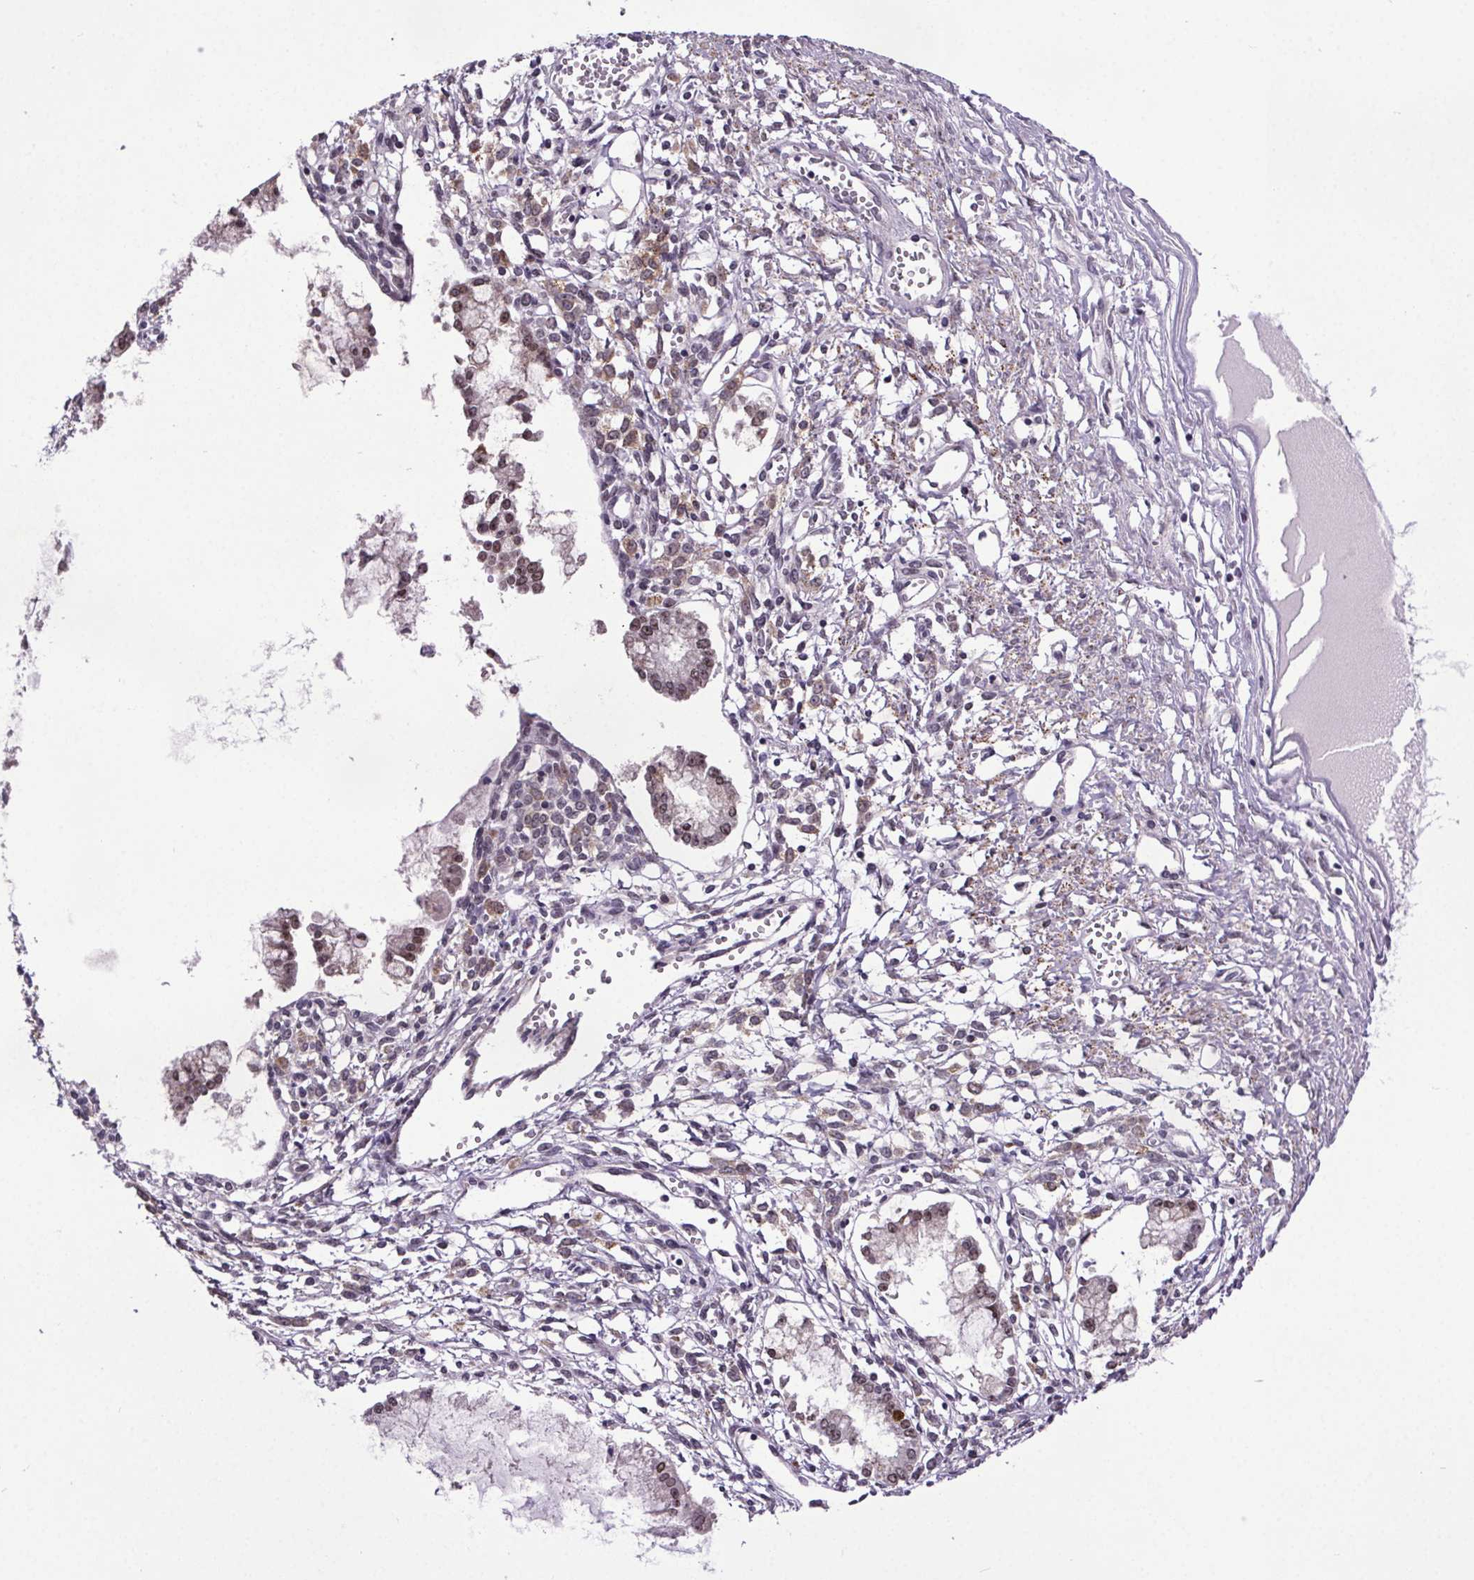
{"staining": {"intensity": "weak", "quantity": ">75%", "location": "nuclear"}, "tissue": "ovarian cancer", "cell_type": "Tumor cells", "image_type": "cancer", "snomed": [{"axis": "morphology", "description": "Cystadenocarcinoma, mucinous, NOS"}, {"axis": "topography", "description": "Ovary"}], "caption": "Ovarian cancer was stained to show a protein in brown. There is low levels of weak nuclear positivity in approximately >75% of tumor cells.", "gene": "ATMIN", "patient": {"sex": "female", "age": 34}}